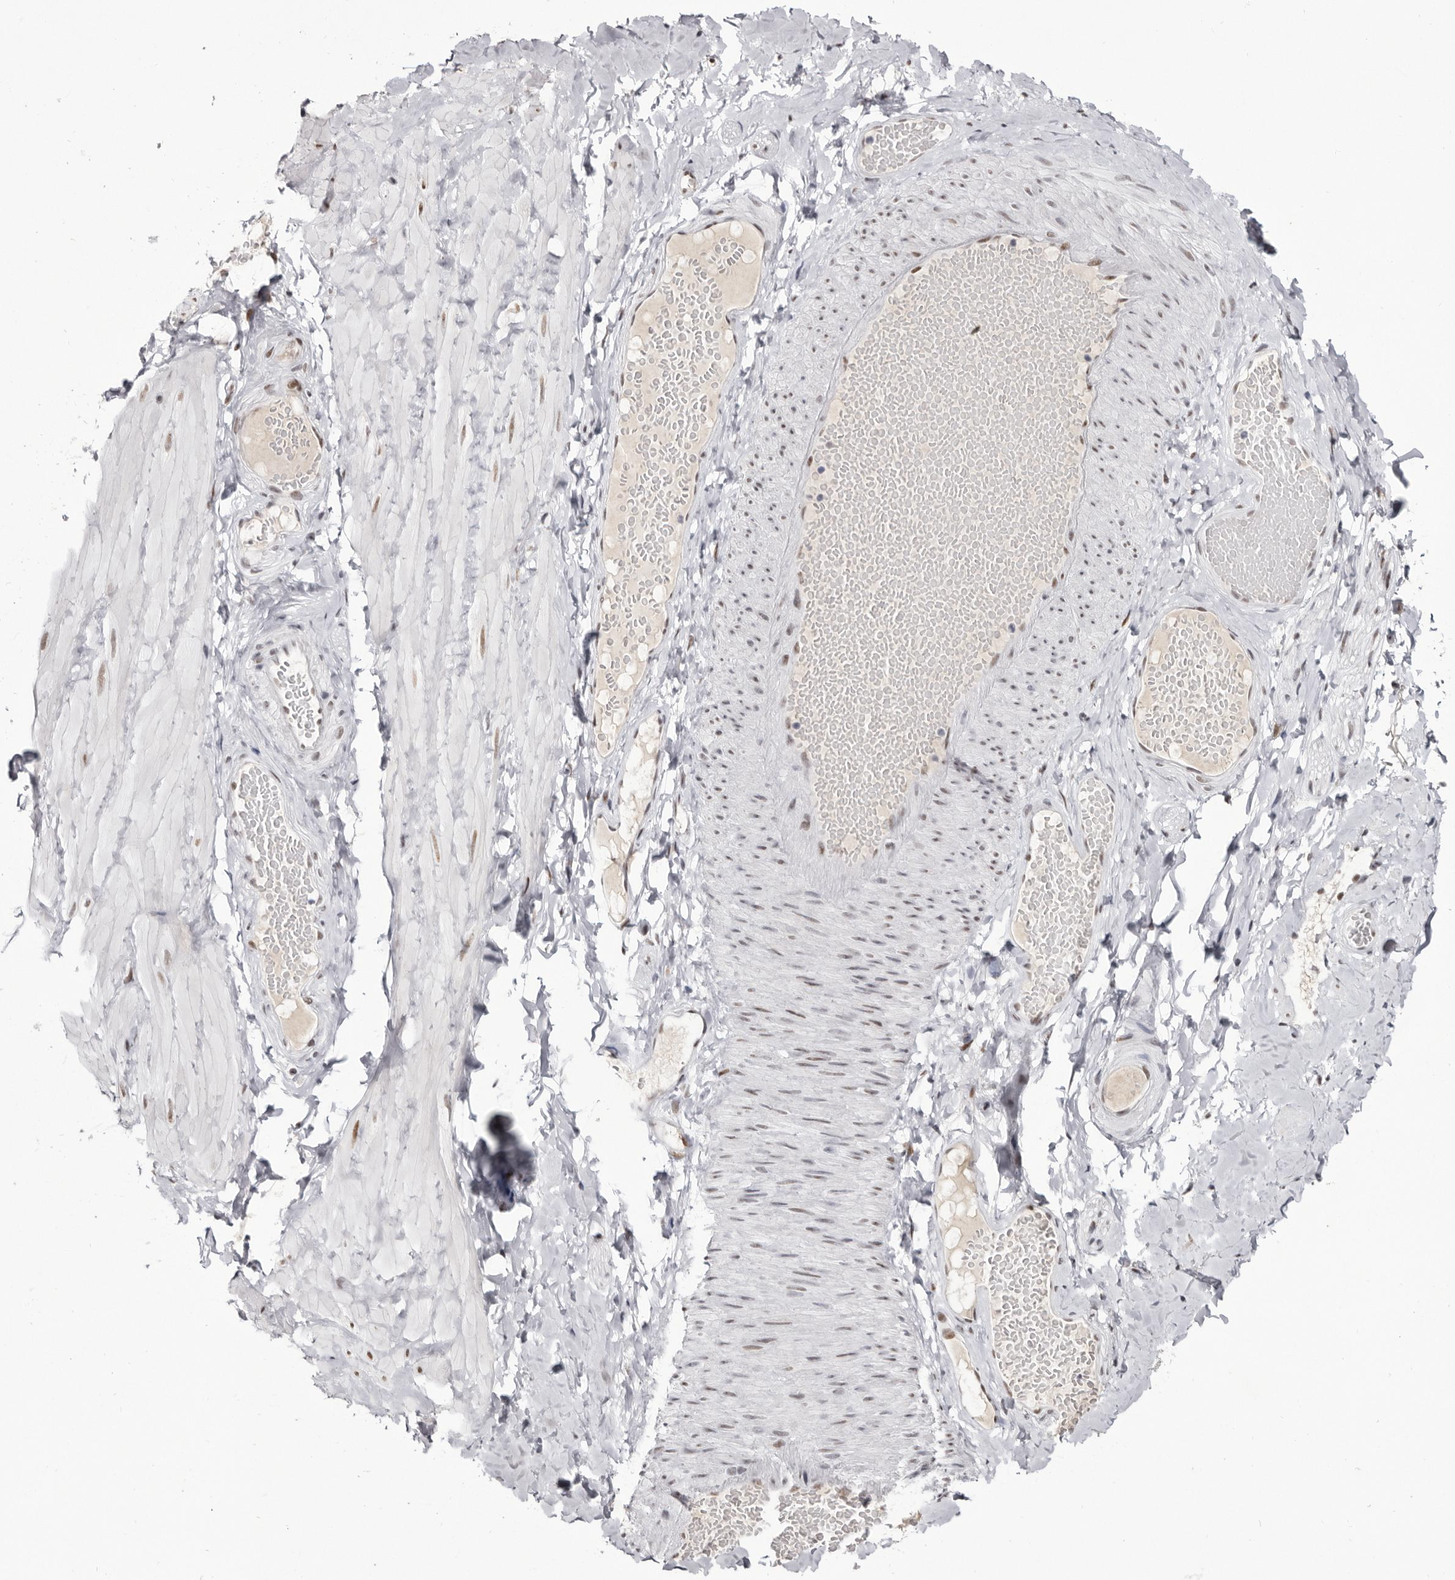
{"staining": {"intensity": "negative", "quantity": "none", "location": "none"}, "tissue": "adipose tissue", "cell_type": "Adipocytes", "image_type": "normal", "snomed": [{"axis": "morphology", "description": "Normal tissue, NOS"}, {"axis": "topography", "description": "Adipose tissue"}, {"axis": "topography", "description": "Vascular tissue"}, {"axis": "topography", "description": "Peripheral nerve tissue"}], "caption": "Adipocytes show no significant positivity in unremarkable adipose tissue. (Brightfield microscopy of DAB IHC at high magnification).", "gene": "ZNF326", "patient": {"sex": "male", "age": 25}}